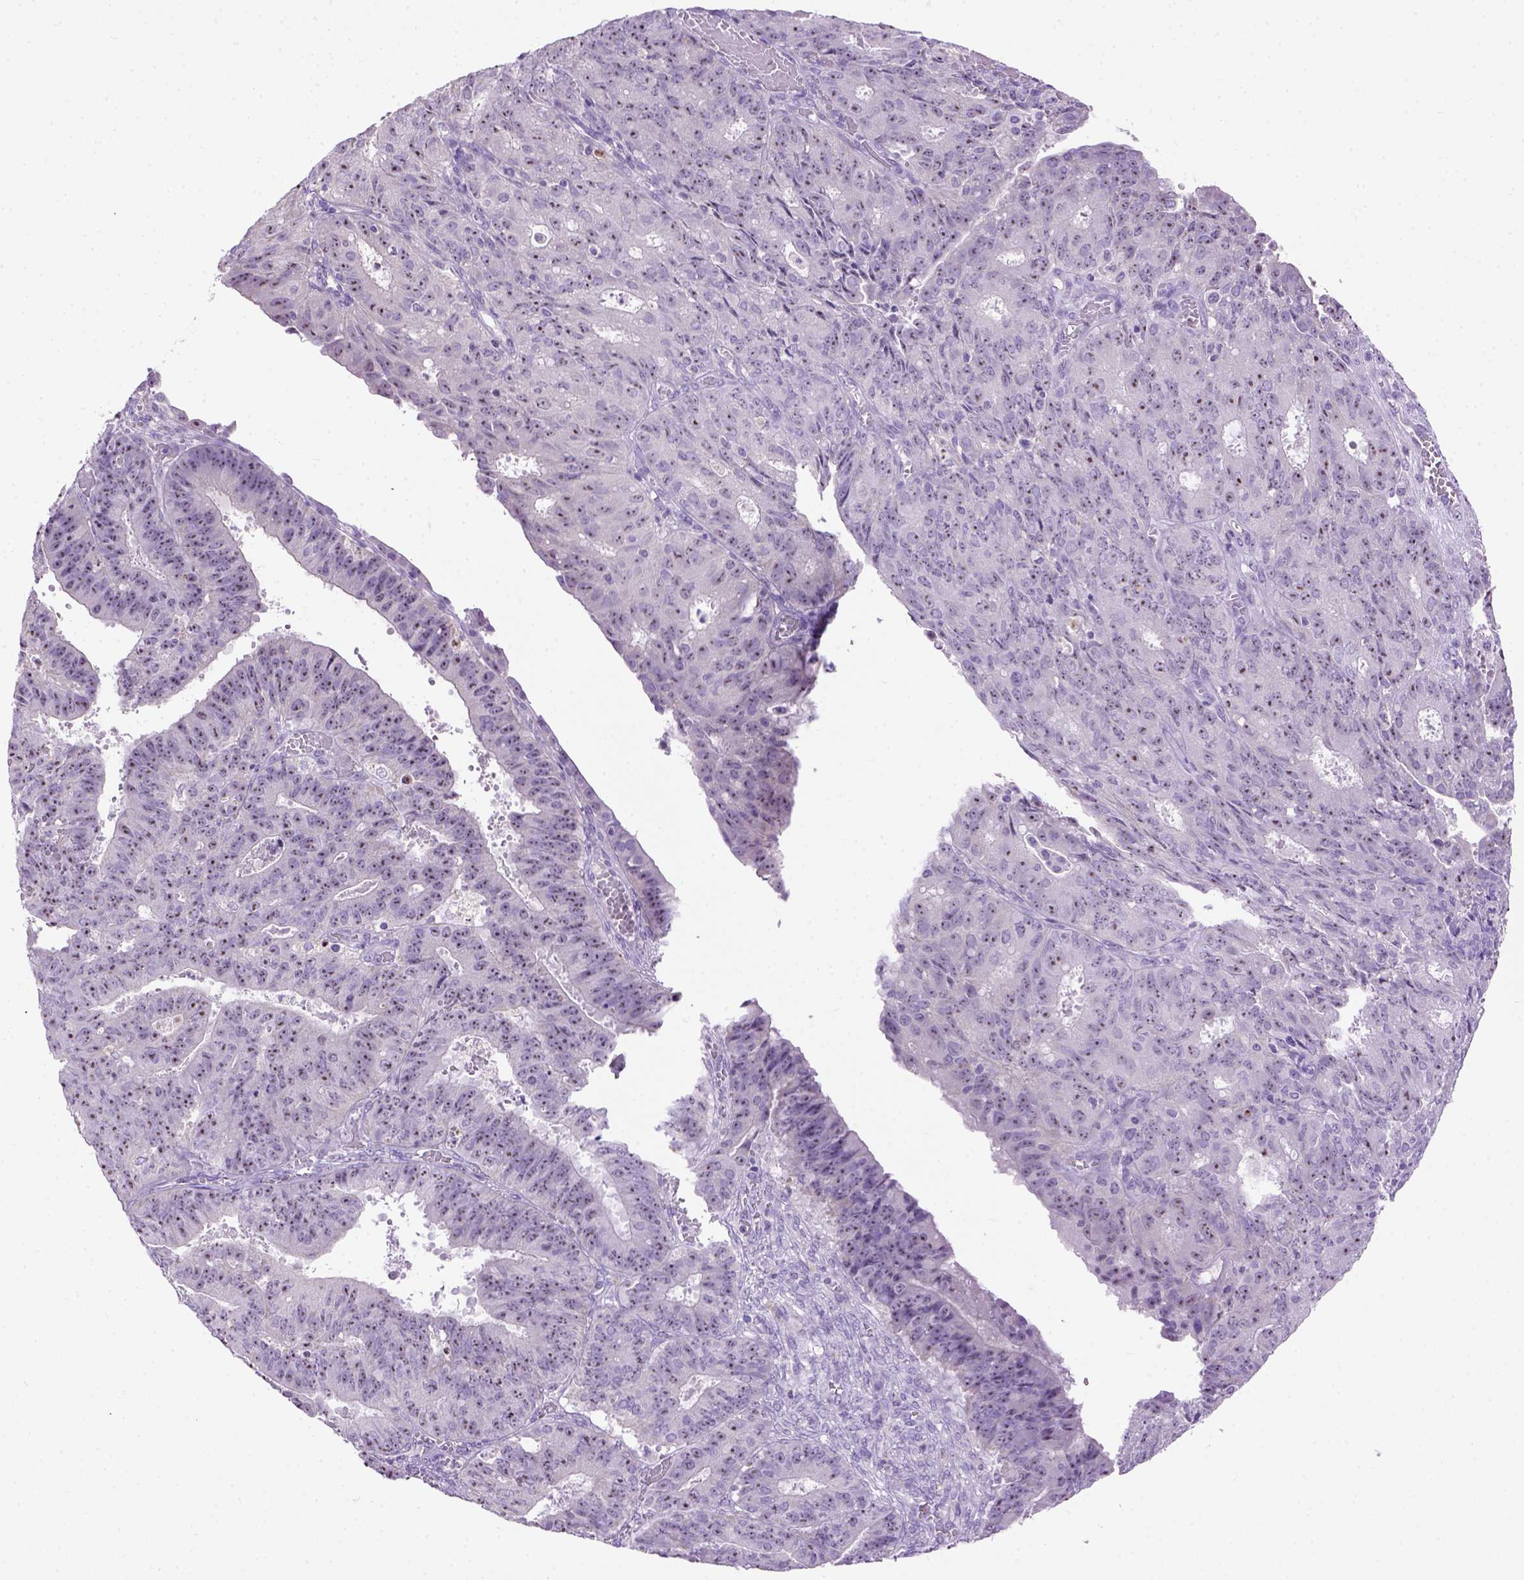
{"staining": {"intensity": "moderate", "quantity": "25%-75%", "location": "nuclear"}, "tissue": "ovarian cancer", "cell_type": "Tumor cells", "image_type": "cancer", "snomed": [{"axis": "morphology", "description": "Carcinoma, endometroid"}, {"axis": "topography", "description": "Ovary"}], "caption": "The histopathology image exhibits staining of ovarian cancer, revealing moderate nuclear protein staining (brown color) within tumor cells.", "gene": "UTP4", "patient": {"sex": "female", "age": 42}}